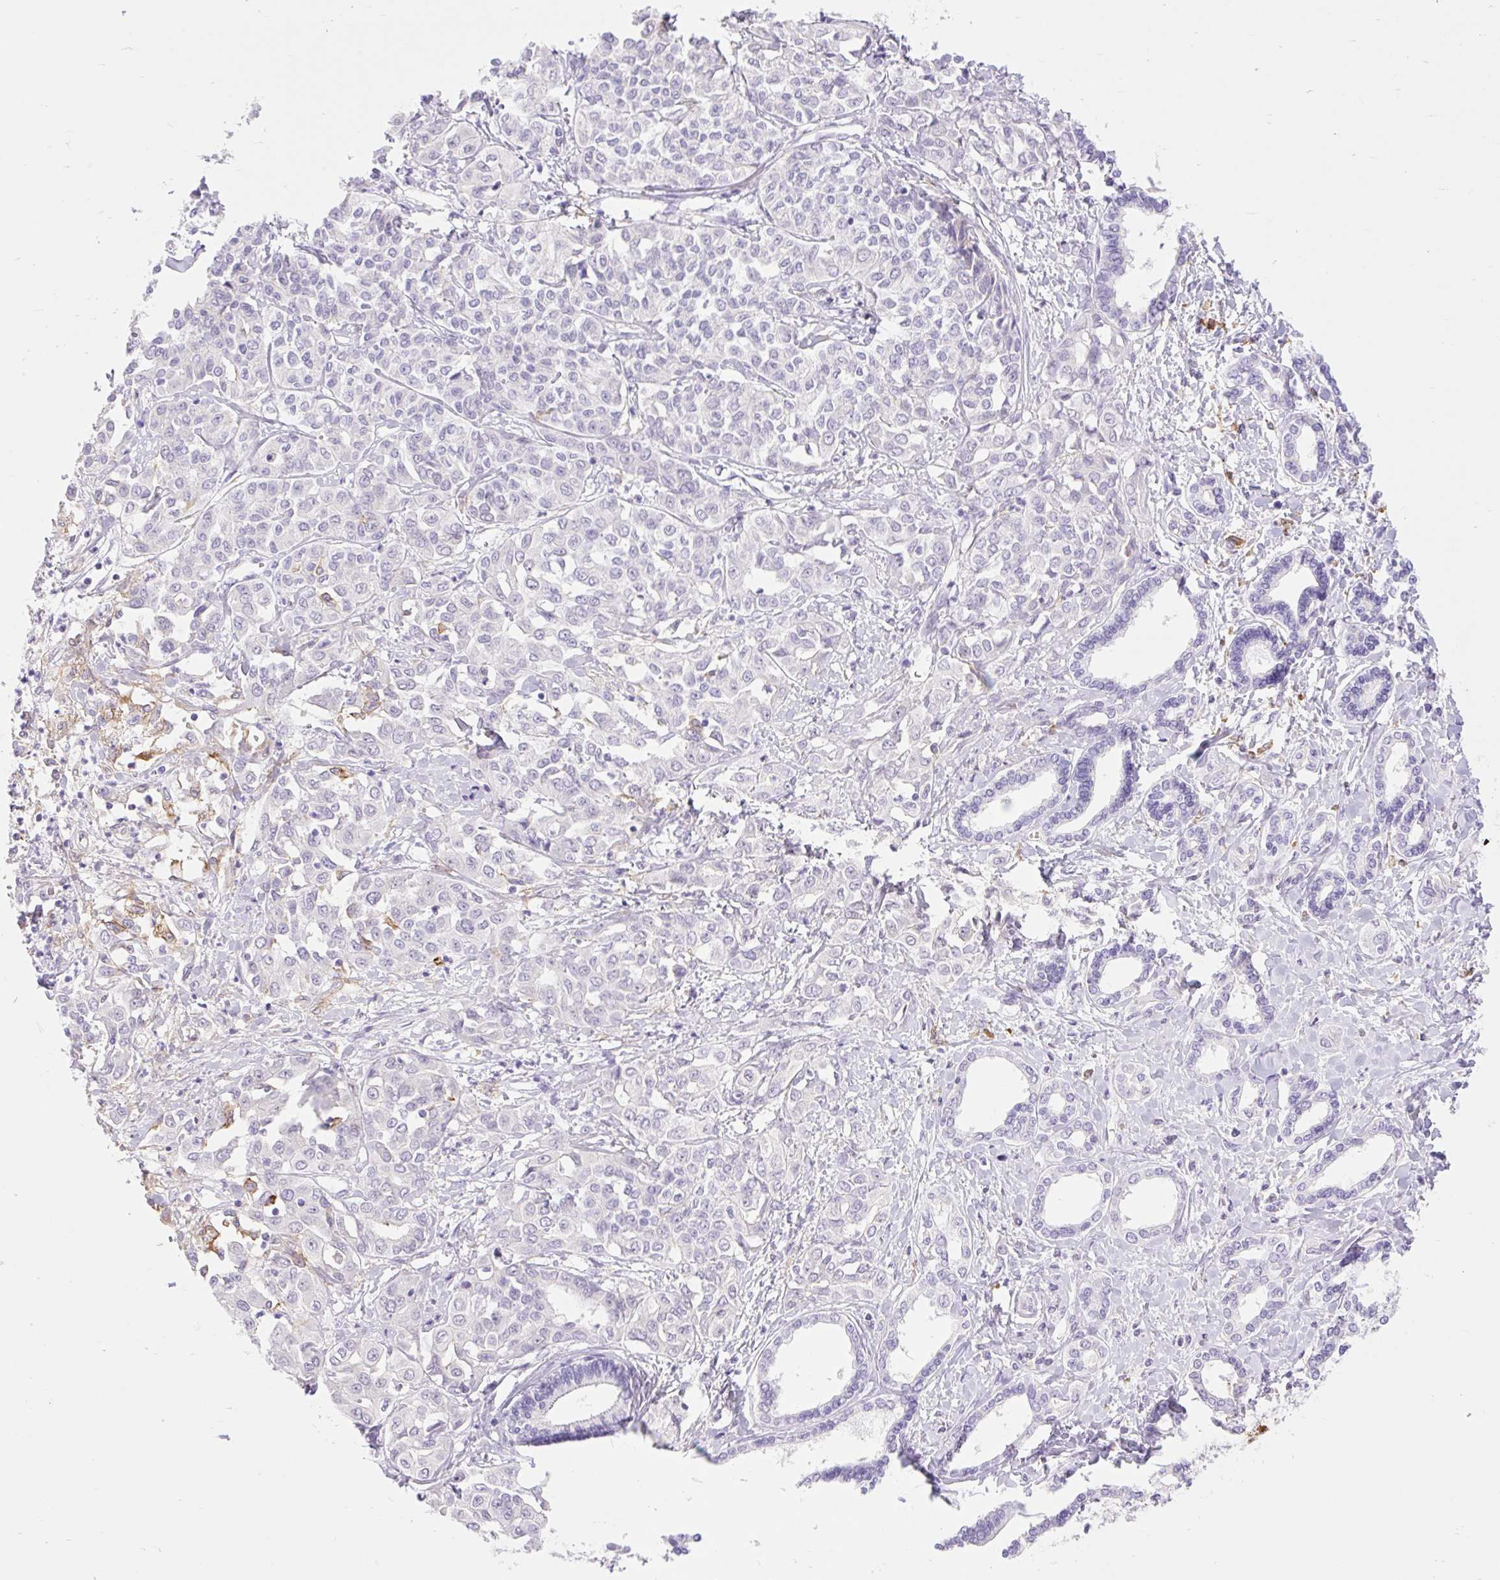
{"staining": {"intensity": "negative", "quantity": "none", "location": "none"}, "tissue": "liver cancer", "cell_type": "Tumor cells", "image_type": "cancer", "snomed": [{"axis": "morphology", "description": "Cholangiocarcinoma"}, {"axis": "topography", "description": "Liver"}], "caption": "This is an immunohistochemistry (IHC) histopathology image of human liver cancer (cholangiocarcinoma). There is no staining in tumor cells.", "gene": "SIGLEC1", "patient": {"sex": "female", "age": 77}}